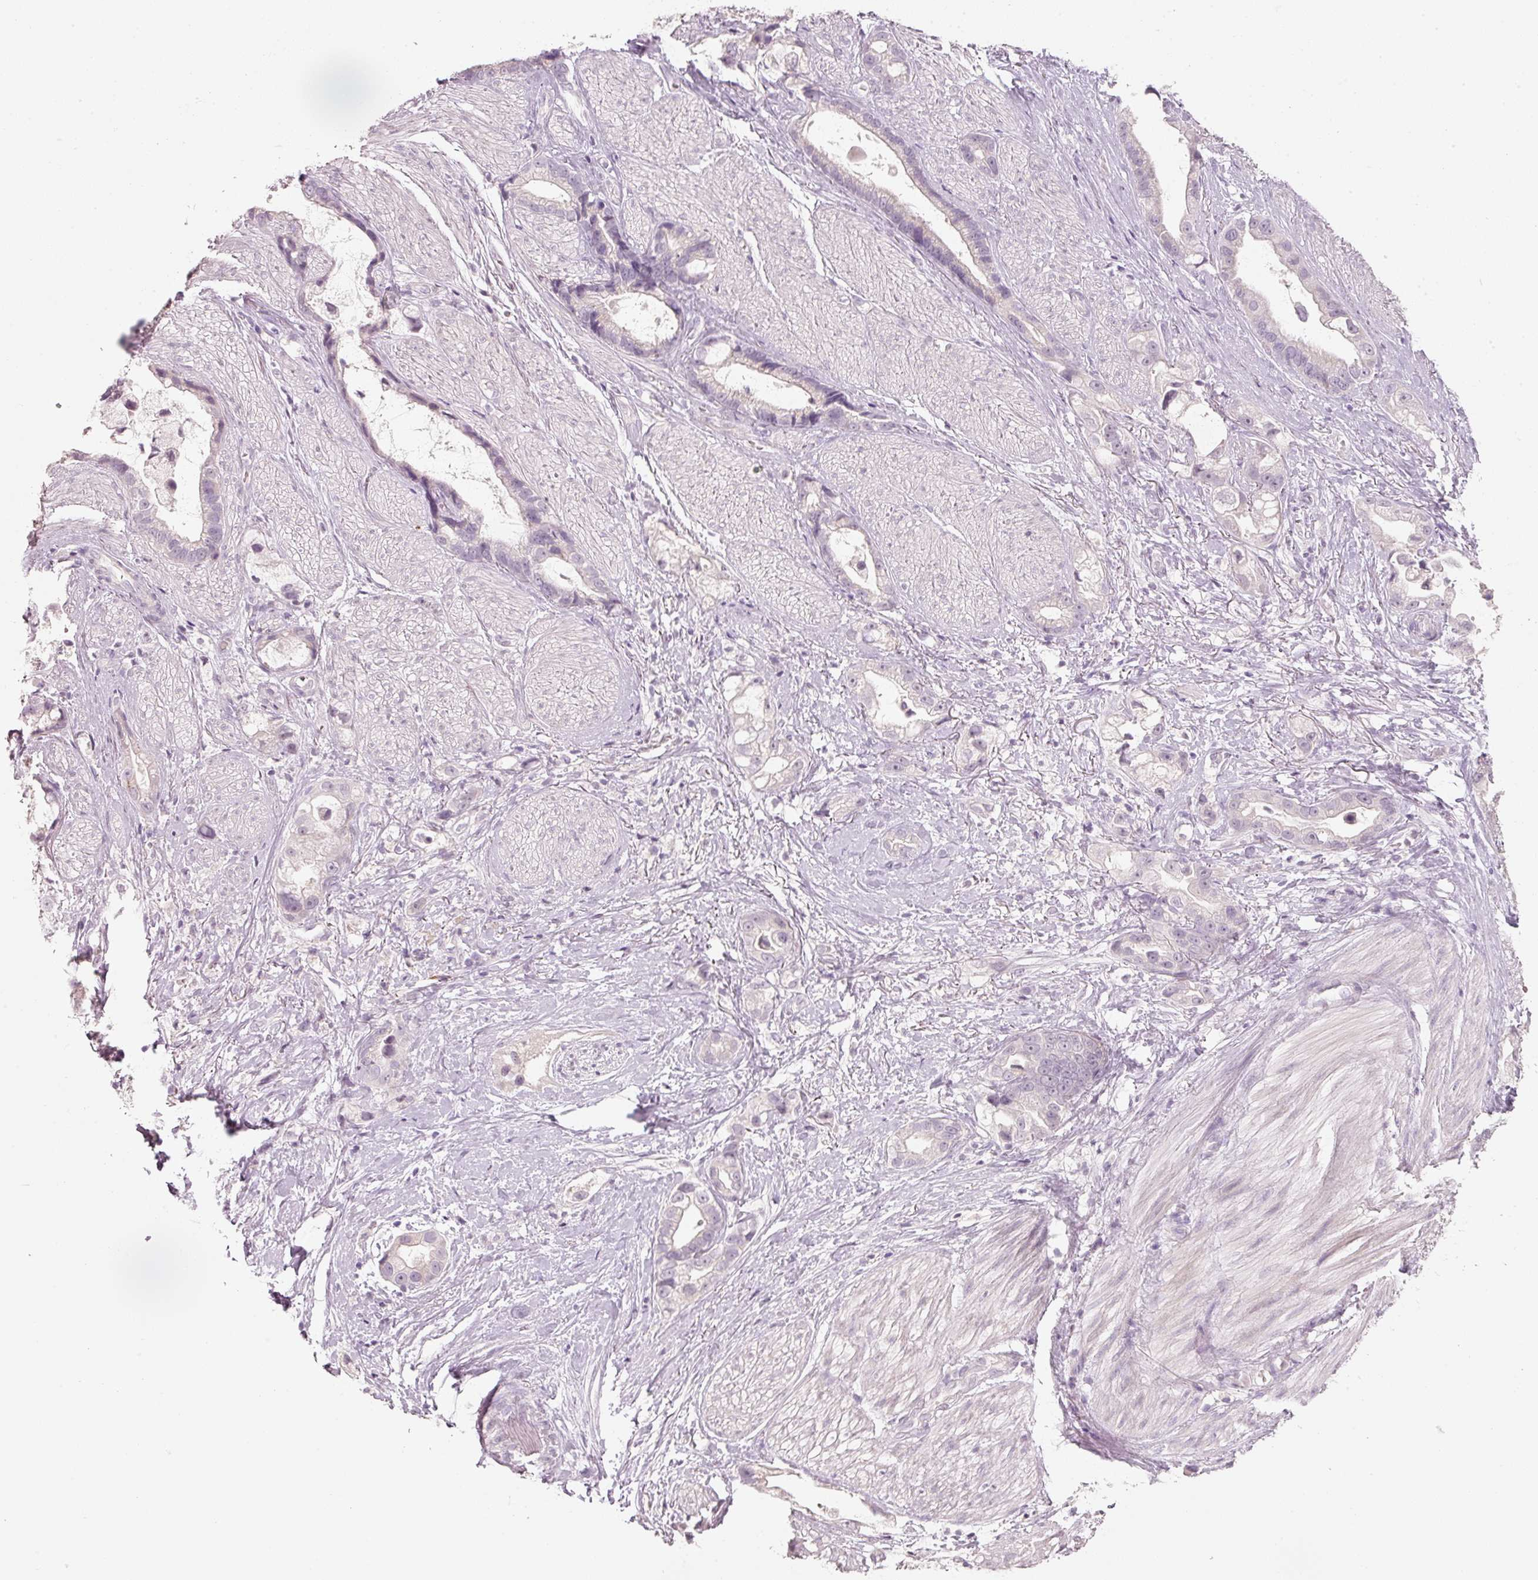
{"staining": {"intensity": "negative", "quantity": "none", "location": "none"}, "tissue": "stomach cancer", "cell_type": "Tumor cells", "image_type": "cancer", "snomed": [{"axis": "morphology", "description": "Adenocarcinoma, NOS"}, {"axis": "topography", "description": "Stomach"}], "caption": "Stomach adenocarcinoma was stained to show a protein in brown. There is no significant positivity in tumor cells.", "gene": "STEAP1", "patient": {"sex": "male", "age": 55}}